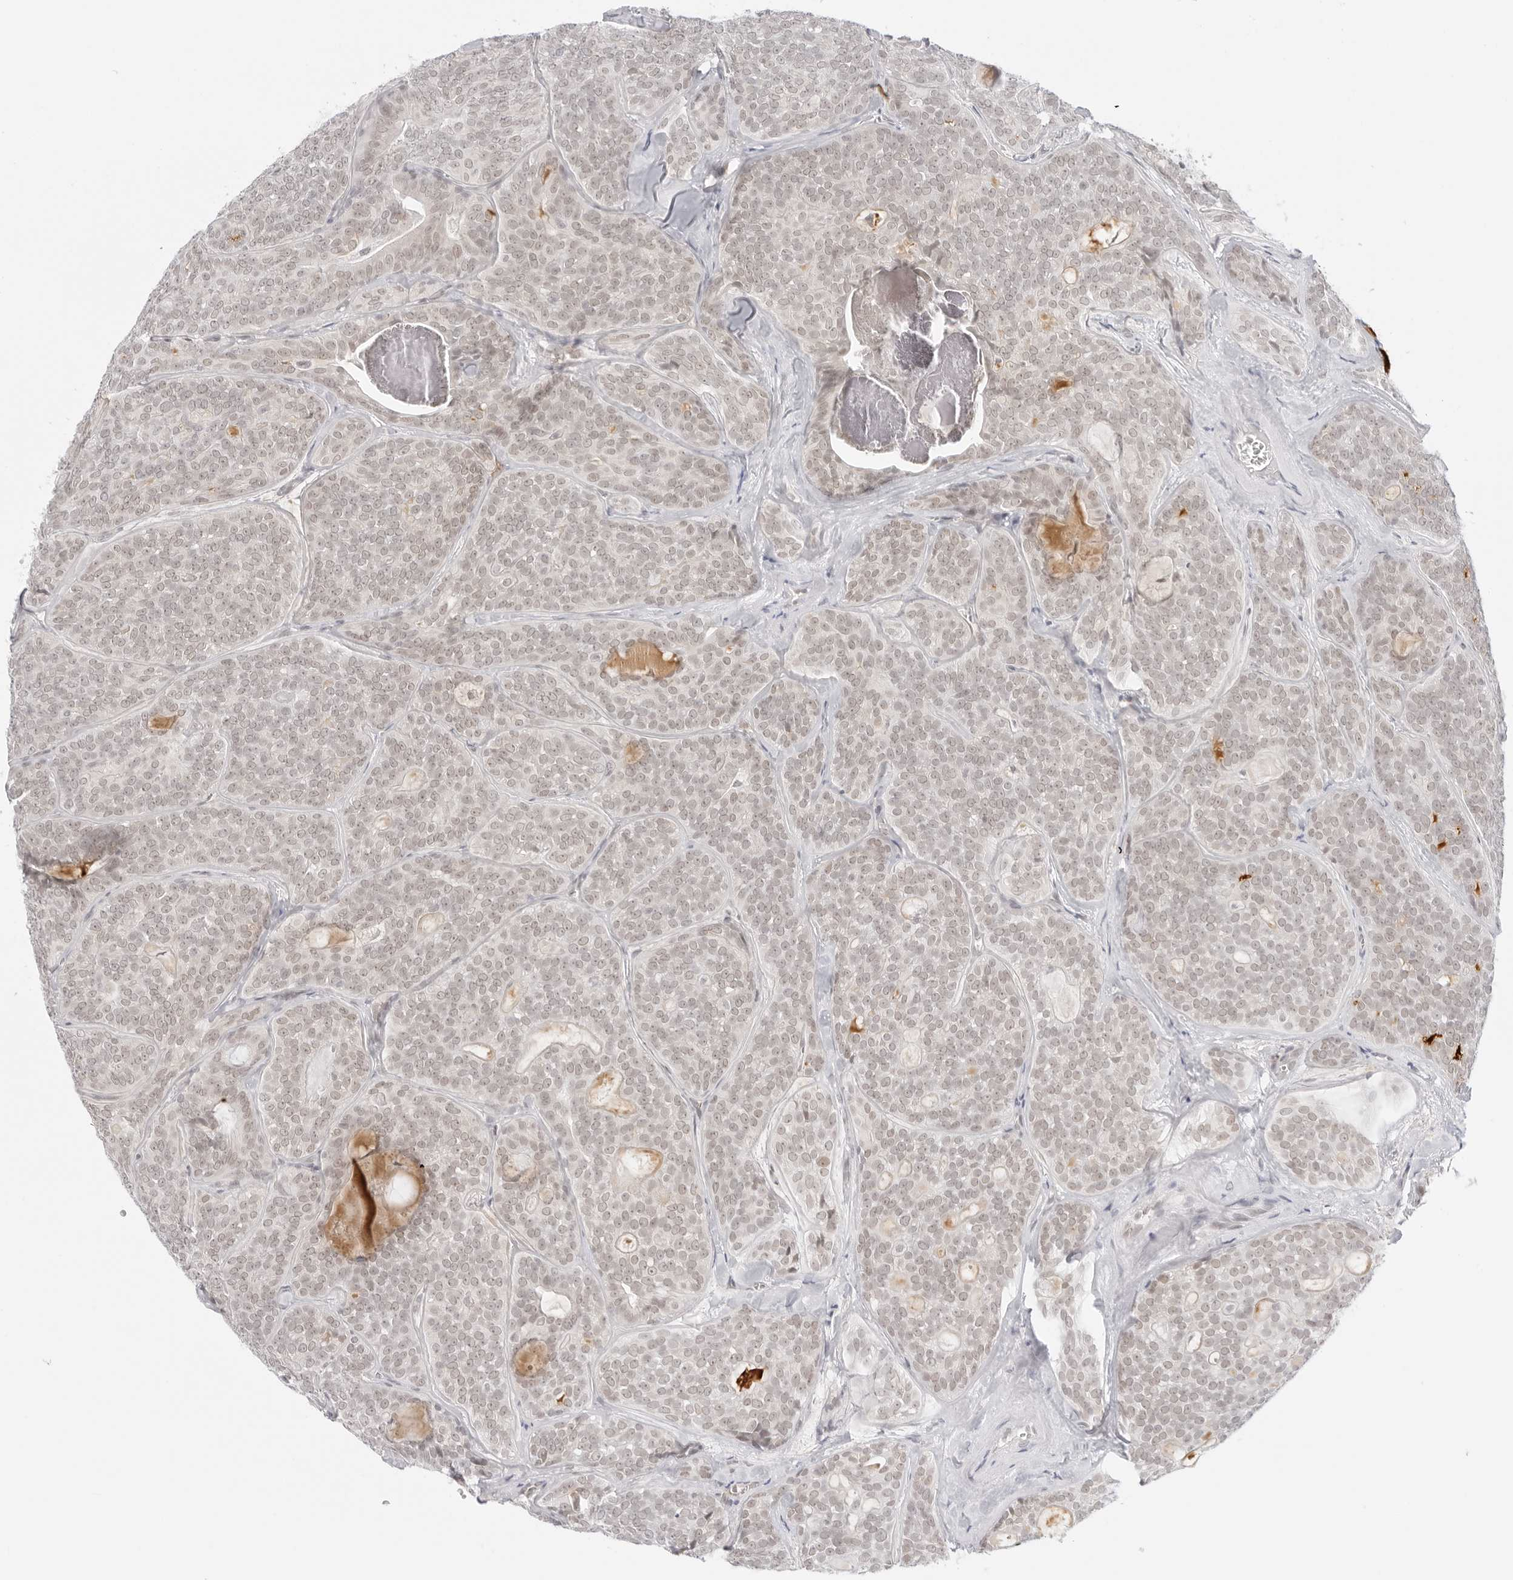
{"staining": {"intensity": "weak", "quantity": ">75%", "location": "nuclear"}, "tissue": "head and neck cancer", "cell_type": "Tumor cells", "image_type": "cancer", "snomed": [{"axis": "morphology", "description": "Adenocarcinoma, NOS"}, {"axis": "topography", "description": "Head-Neck"}], "caption": "Adenocarcinoma (head and neck) stained with a brown dye displays weak nuclear positive staining in about >75% of tumor cells.", "gene": "MED18", "patient": {"sex": "male", "age": 66}}